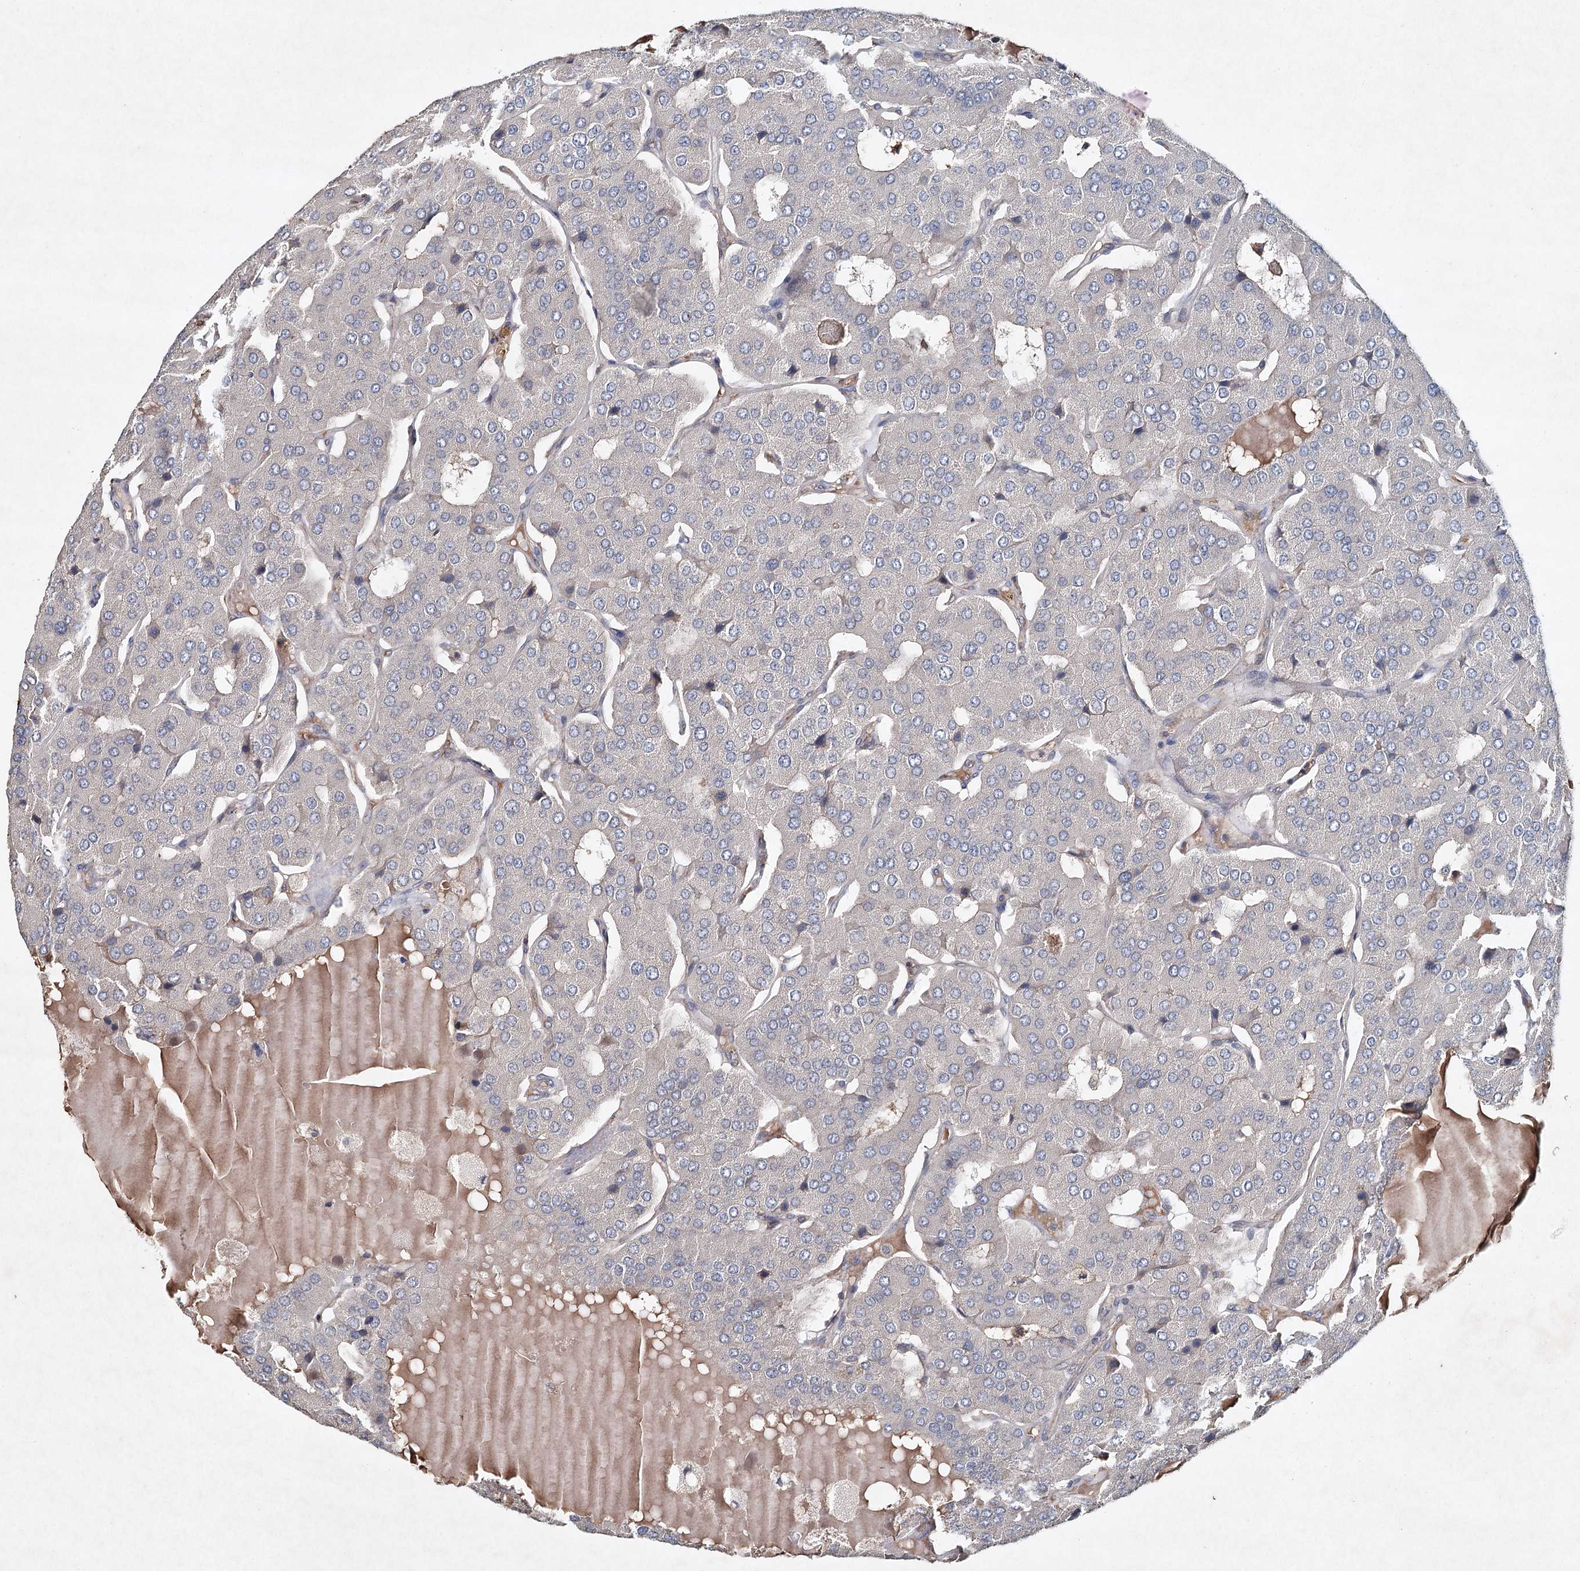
{"staining": {"intensity": "negative", "quantity": "none", "location": "none"}, "tissue": "parathyroid gland", "cell_type": "Glandular cells", "image_type": "normal", "snomed": [{"axis": "morphology", "description": "Normal tissue, NOS"}, {"axis": "morphology", "description": "Adenoma, NOS"}, {"axis": "topography", "description": "Parathyroid gland"}], "caption": "Immunohistochemistry of normal human parathyroid gland shows no positivity in glandular cells.", "gene": "SYNPO", "patient": {"sex": "female", "age": 86}}